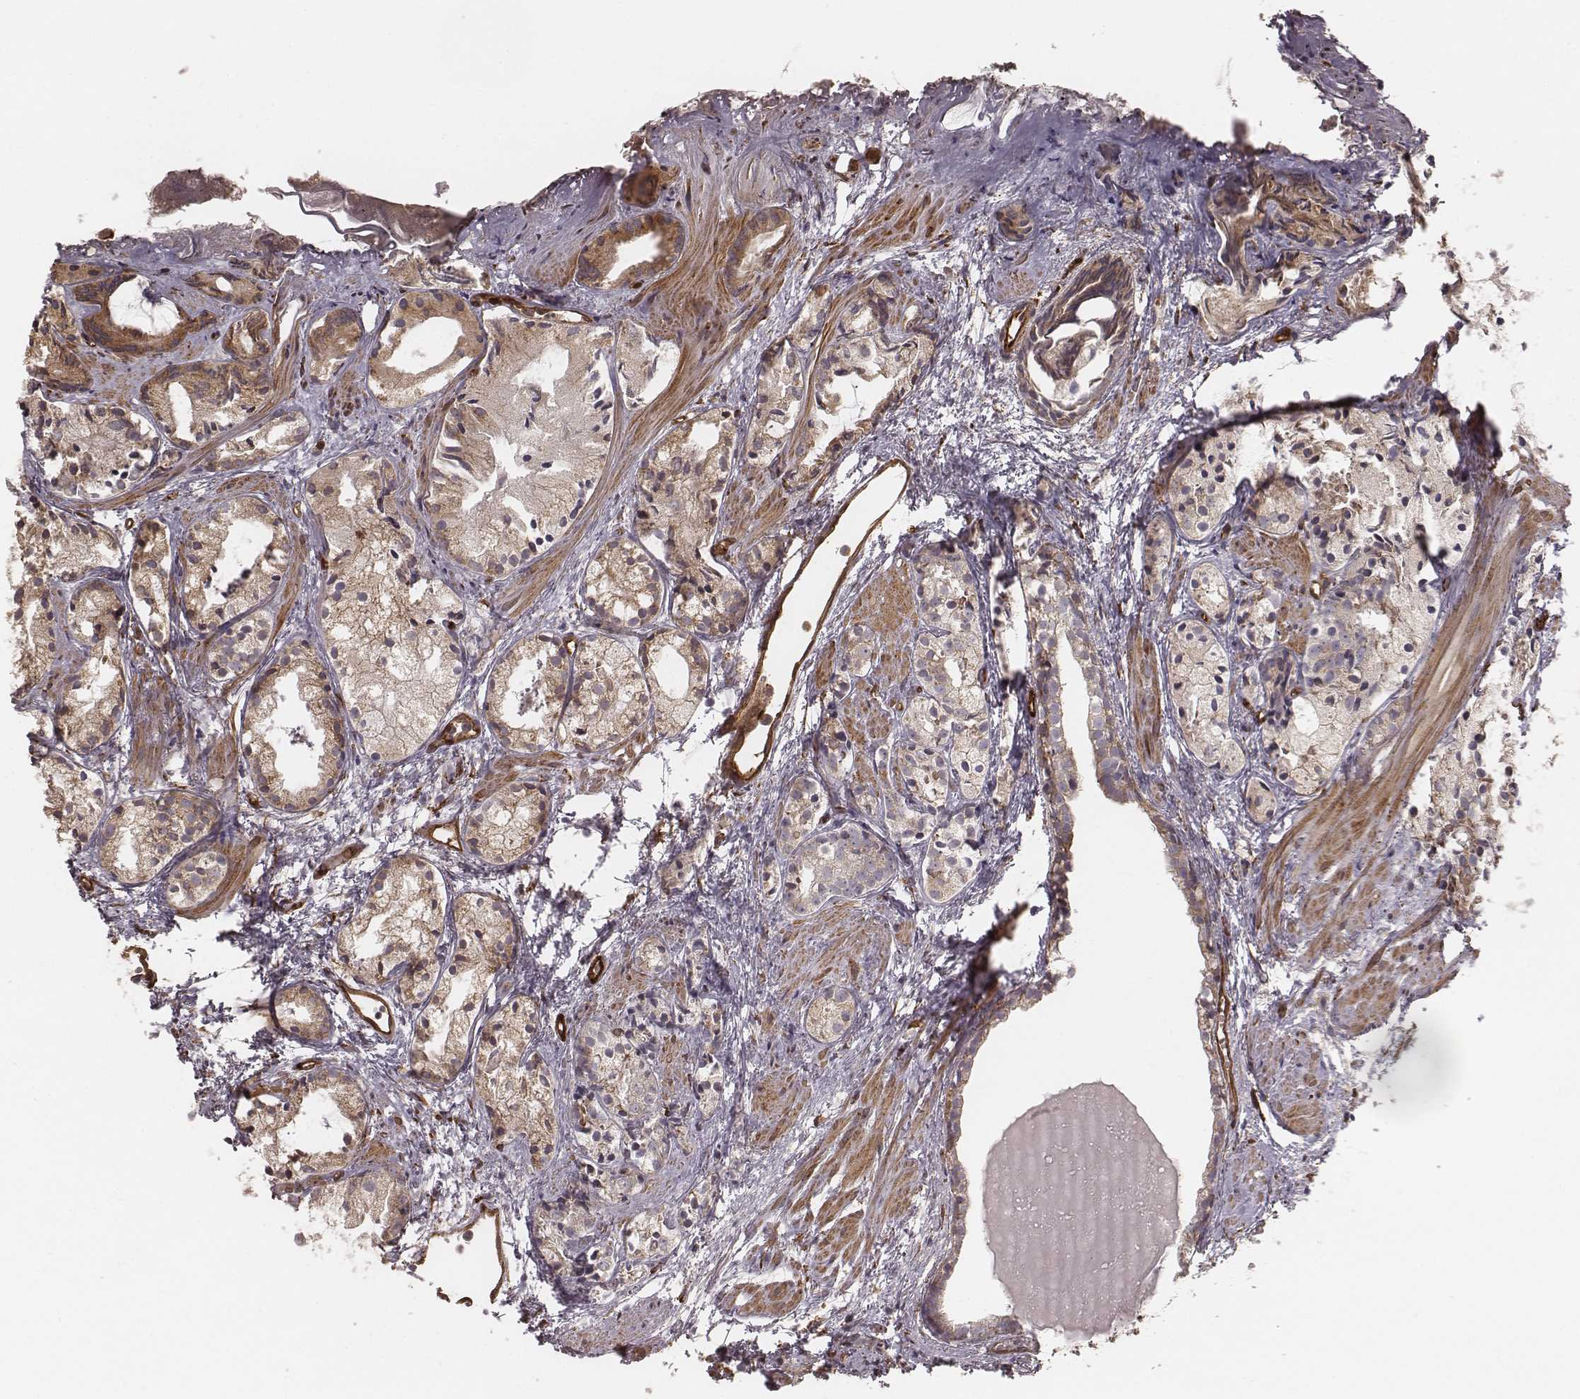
{"staining": {"intensity": "moderate", "quantity": ">75%", "location": "cytoplasmic/membranous"}, "tissue": "prostate cancer", "cell_type": "Tumor cells", "image_type": "cancer", "snomed": [{"axis": "morphology", "description": "Adenocarcinoma, High grade"}, {"axis": "topography", "description": "Prostate"}], "caption": "Immunohistochemical staining of human prostate cancer (adenocarcinoma (high-grade)) exhibits moderate cytoplasmic/membranous protein expression in approximately >75% of tumor cells.", "gene": "PALMD", "patient": {"sex": "male", "age": 85}}